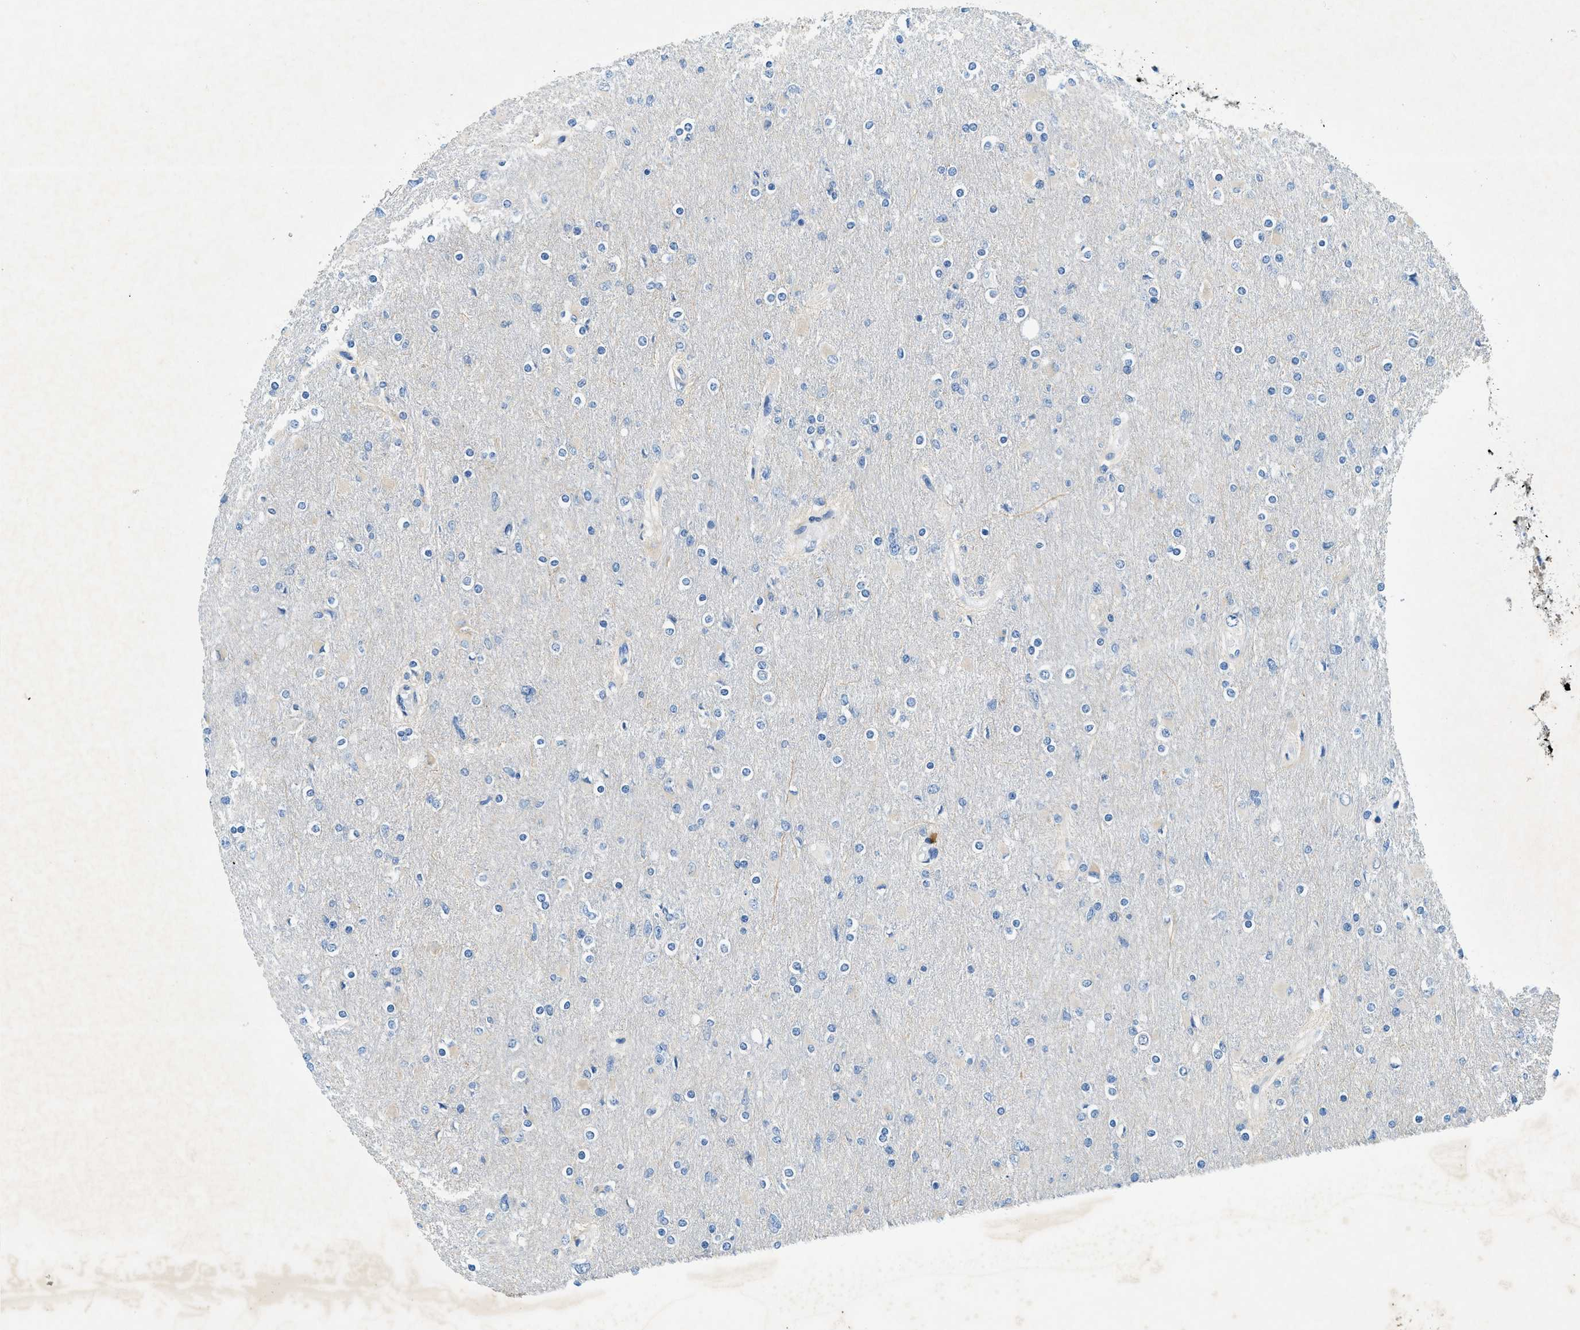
{"staining": {"intensity": "negative", "quantity": "none", "location": "none"}, "tissue": "glioma", "cell_type": "Tumor cells", "image_type": "cancer", "snomed": [{"axis": "morphology", "description": "Glioma, malignant, High grade"}, {"axis": "topography", "description": "Cerebral cortex"}], "caption": "Tumor cells are negative for protein expression in human high-grade glioma (malignant).", "gene": "ZDHHC13", "patient": {"sex": "female", "age": 36}}